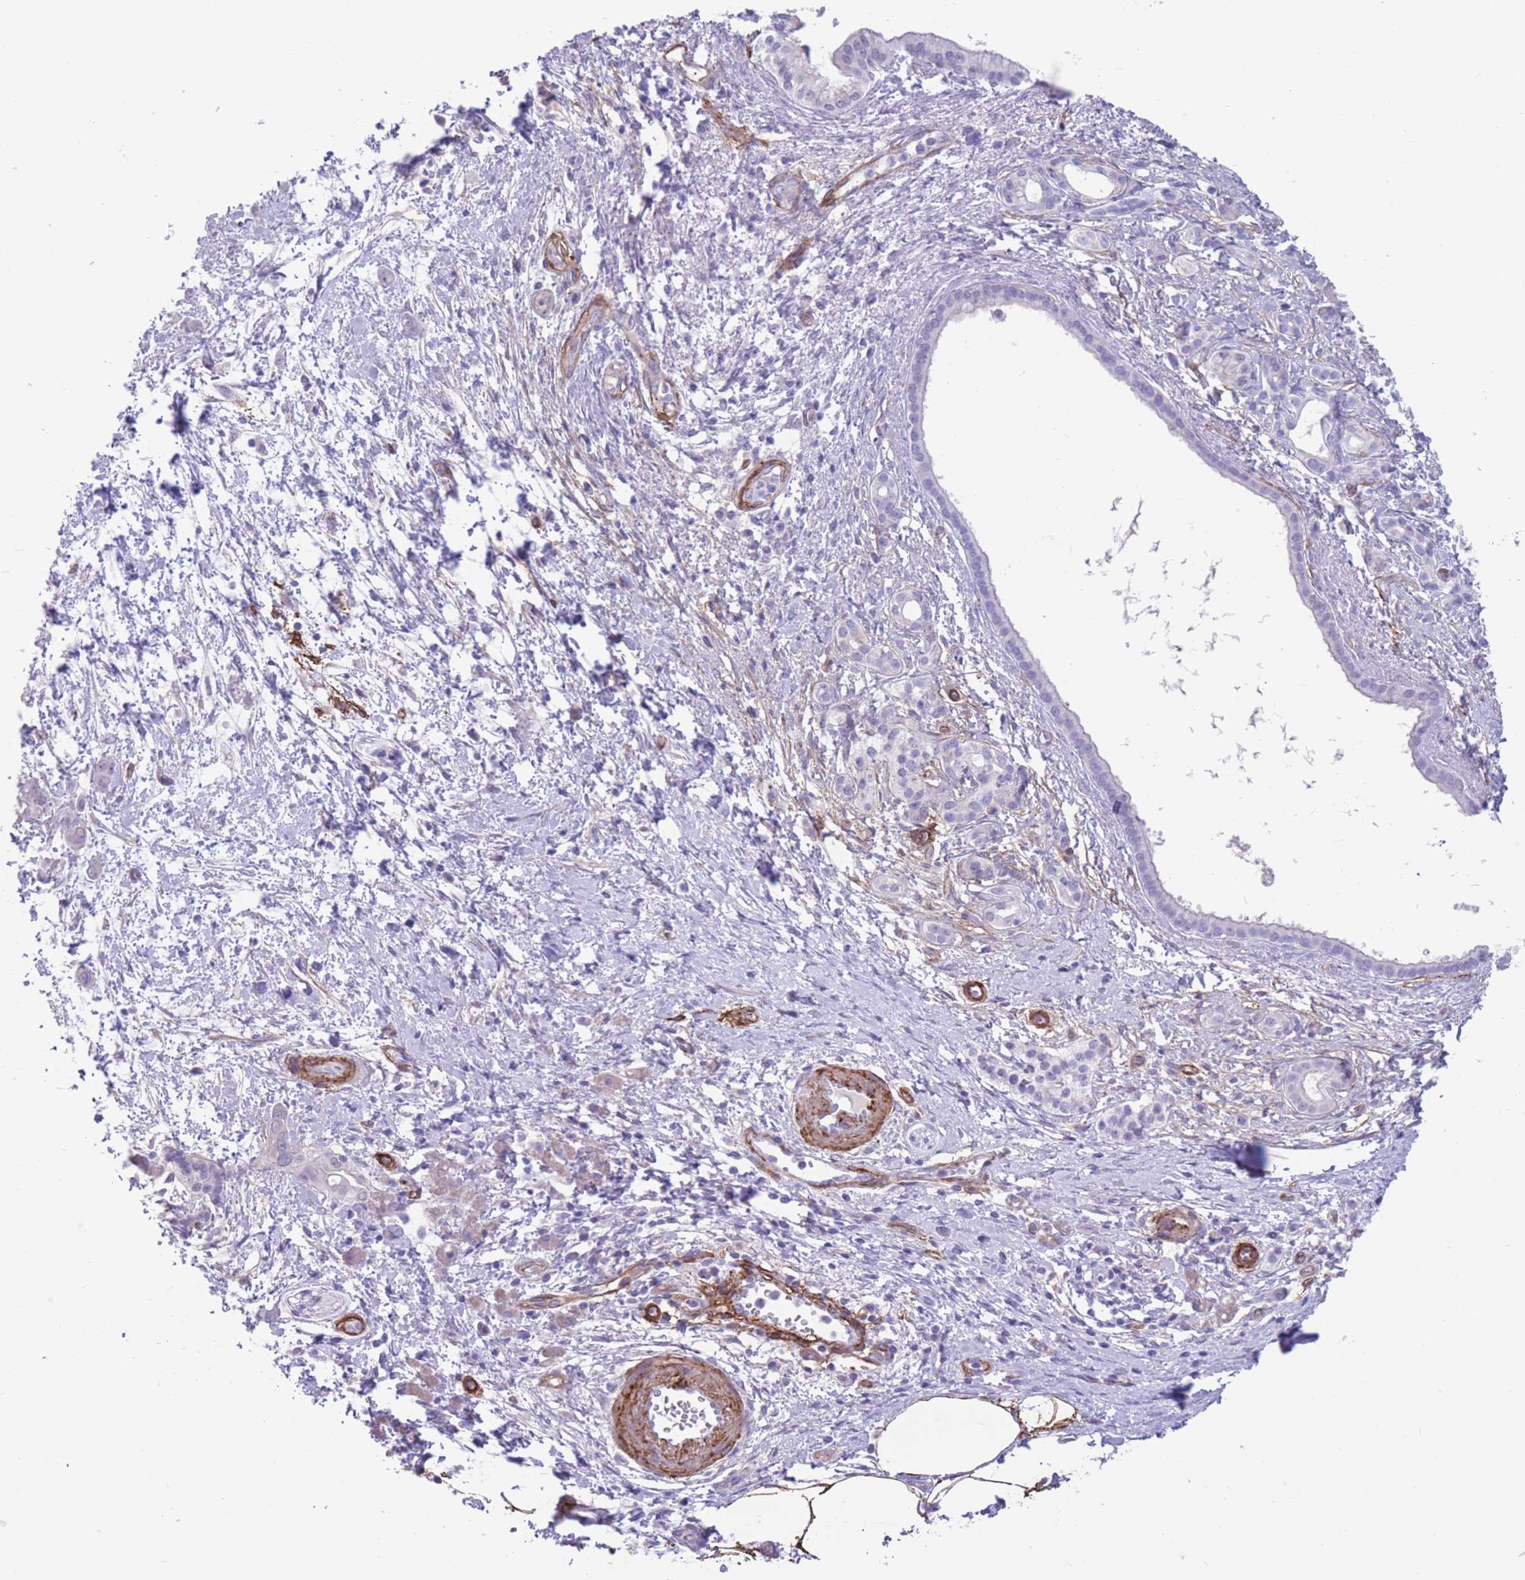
{"staining": {"intensity": "negative", "quantity": "none", "location": "none"}, "tissue": "pancreatic cancer", "cell_type": "Tumor cells", "image_type": "cancer", "snomed": [{"axis": "morphology", "description": "Adenocarcinoma, NOS"}, {"axis": "topography", "description": "Pancreas"}], "caption": "Immunohistochemistry photomicrograph of neoplastic tissue: human adenocarcinoma (pancreatic) stained with DAB (3,3'-diaminobenzidine) reveals no significant protein expression in tumor cells. (Stains: DAB immunohistochemistry with hematoxylin counter stain, Microscopy: brightfield microscopy at high magnification).", "gene": "DPYD", "patient": {"sex": "male", "age": 71}}